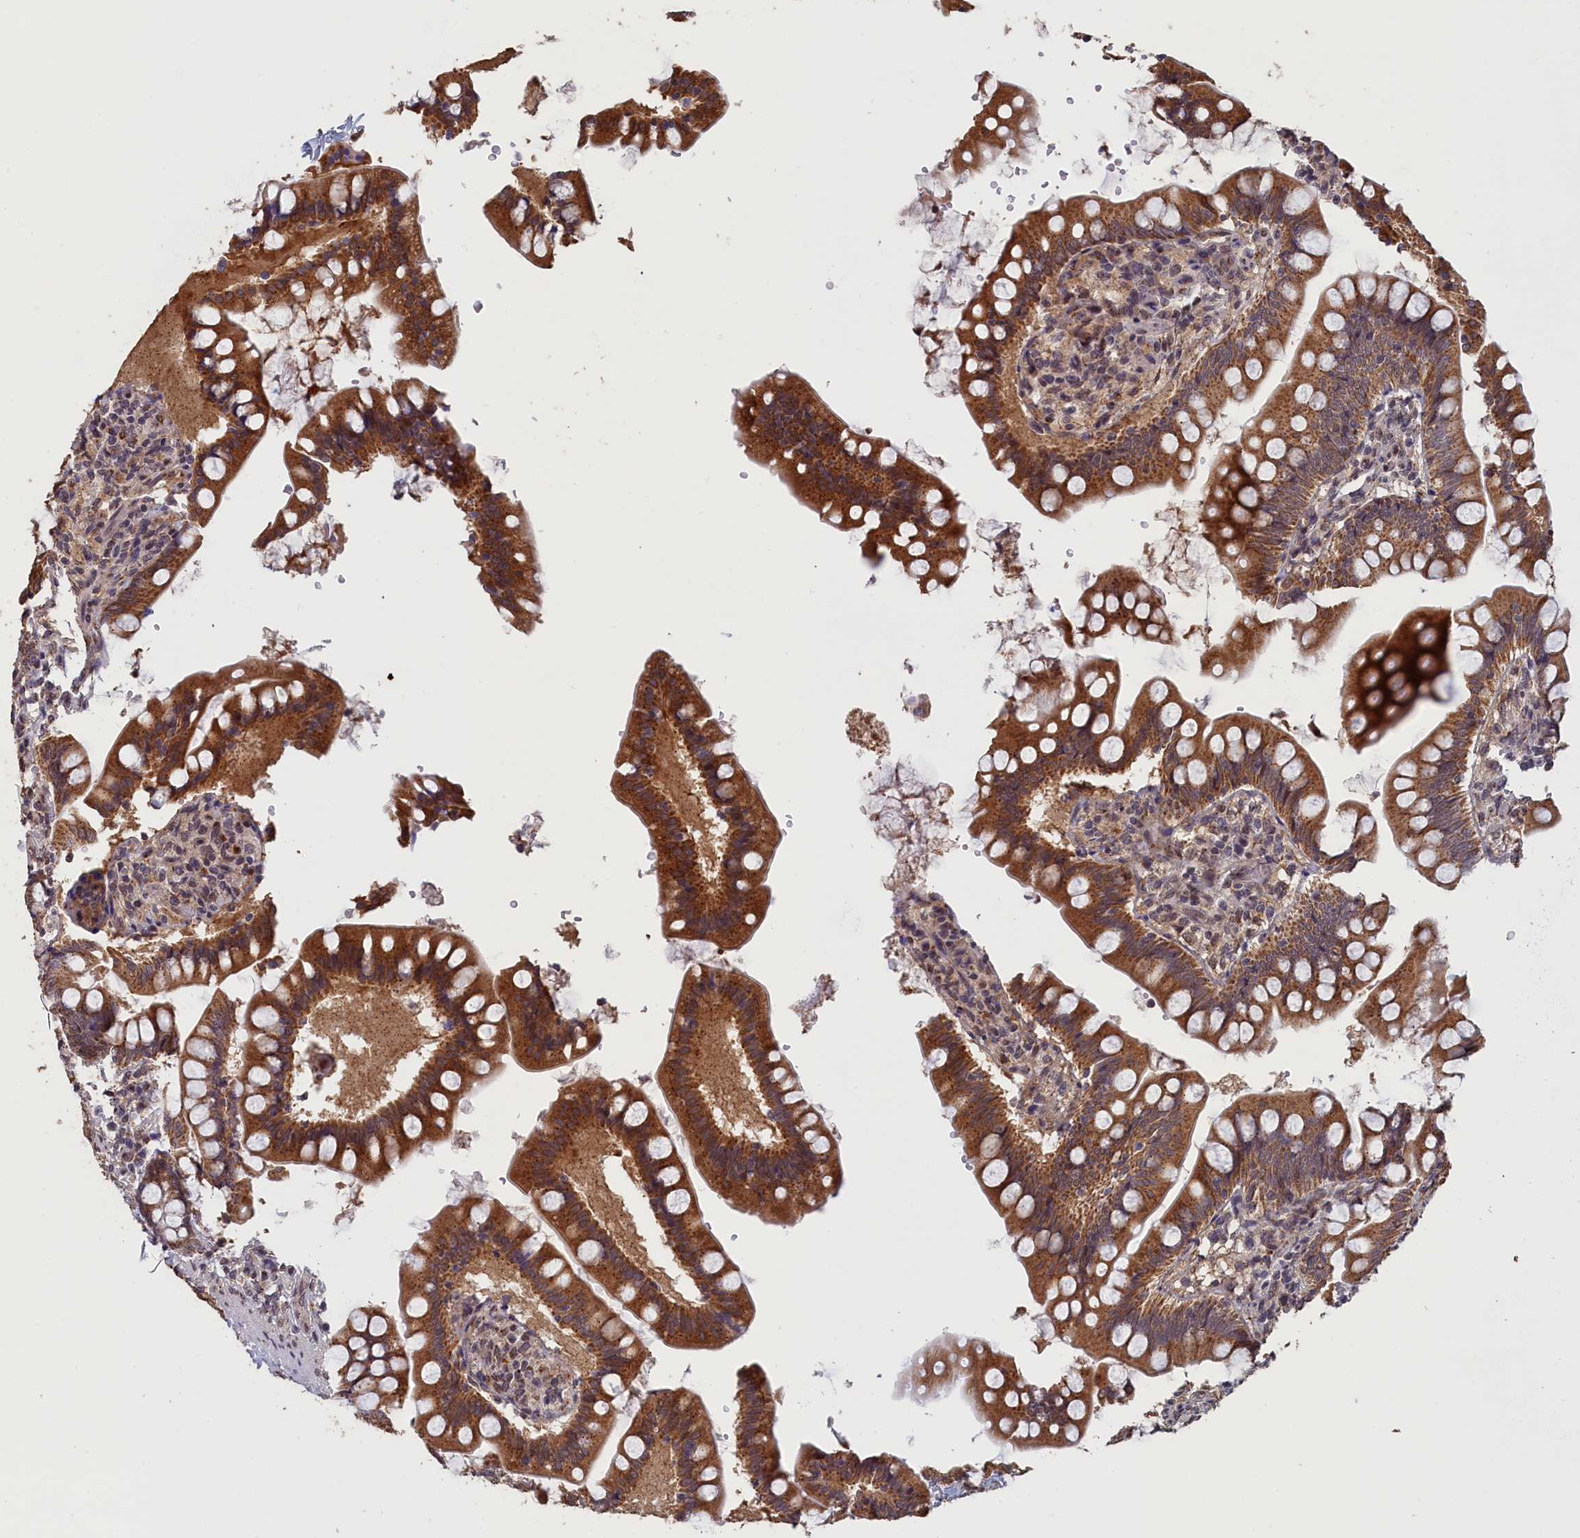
{"staining": {"intensity": "moderate", "quantity": ">75%", "location": "cytoplasmic/membranous"}, "tissue": "small intestine", "cell_type": "Glandular cells", "image_type": "normal", "snomed": [{"axis": "morphology", "description": "Normal tissue, NOS"}, {"axis": "topography", "description": "Small intestine"}], "caption": "There is medium levels of moderate cytoplasmic/membranous positivity in glandular cells of normal small intestine, as demonstrated by immunohistochemical staining (brown color).", "gene": "PIGQ", "patient": {"sex": "male", "age": 7}}